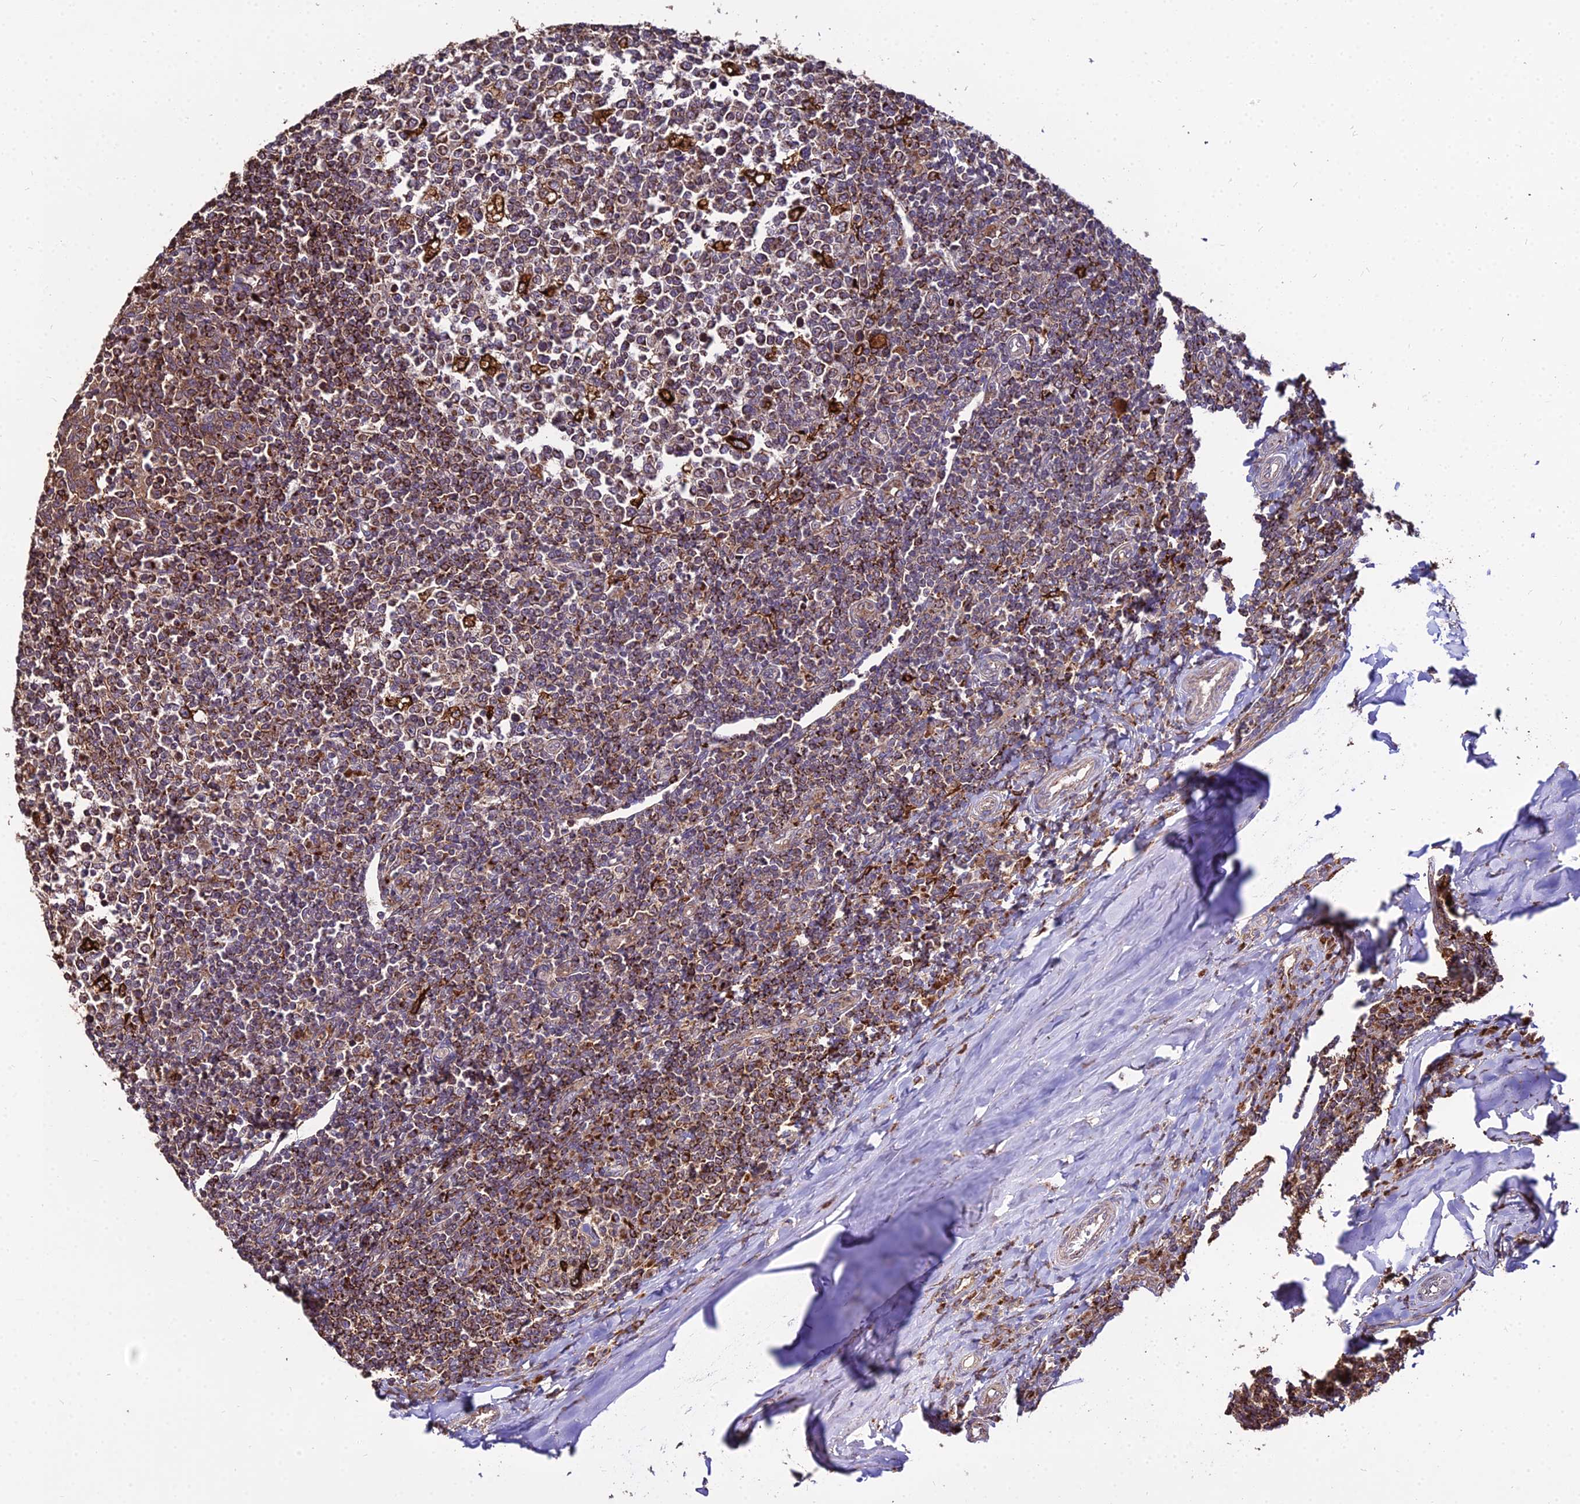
{"staining": {"intensity": "strong", "quantity": ">75%", "location": "cytoplasmic/membranous"}, "tissue": "tonsil", "cell_type": "Germinal center cells", "image_type": "normal", "snomed": [{"axis": "morphology", "description": "Normal tissue, NOS"}, {"axis": "topography", "description": "Tonsil"}], "caption": "Tonsil stained with DAB (3,3'-diaminobenzidine) immunohistochemistry exhibits high levels of strong cytoplasmic/membranous positivity in approximately >75% of germinal center cells.", "gene": "ENSG00000258465", "patient": {"sex": "female", "age": 19}}